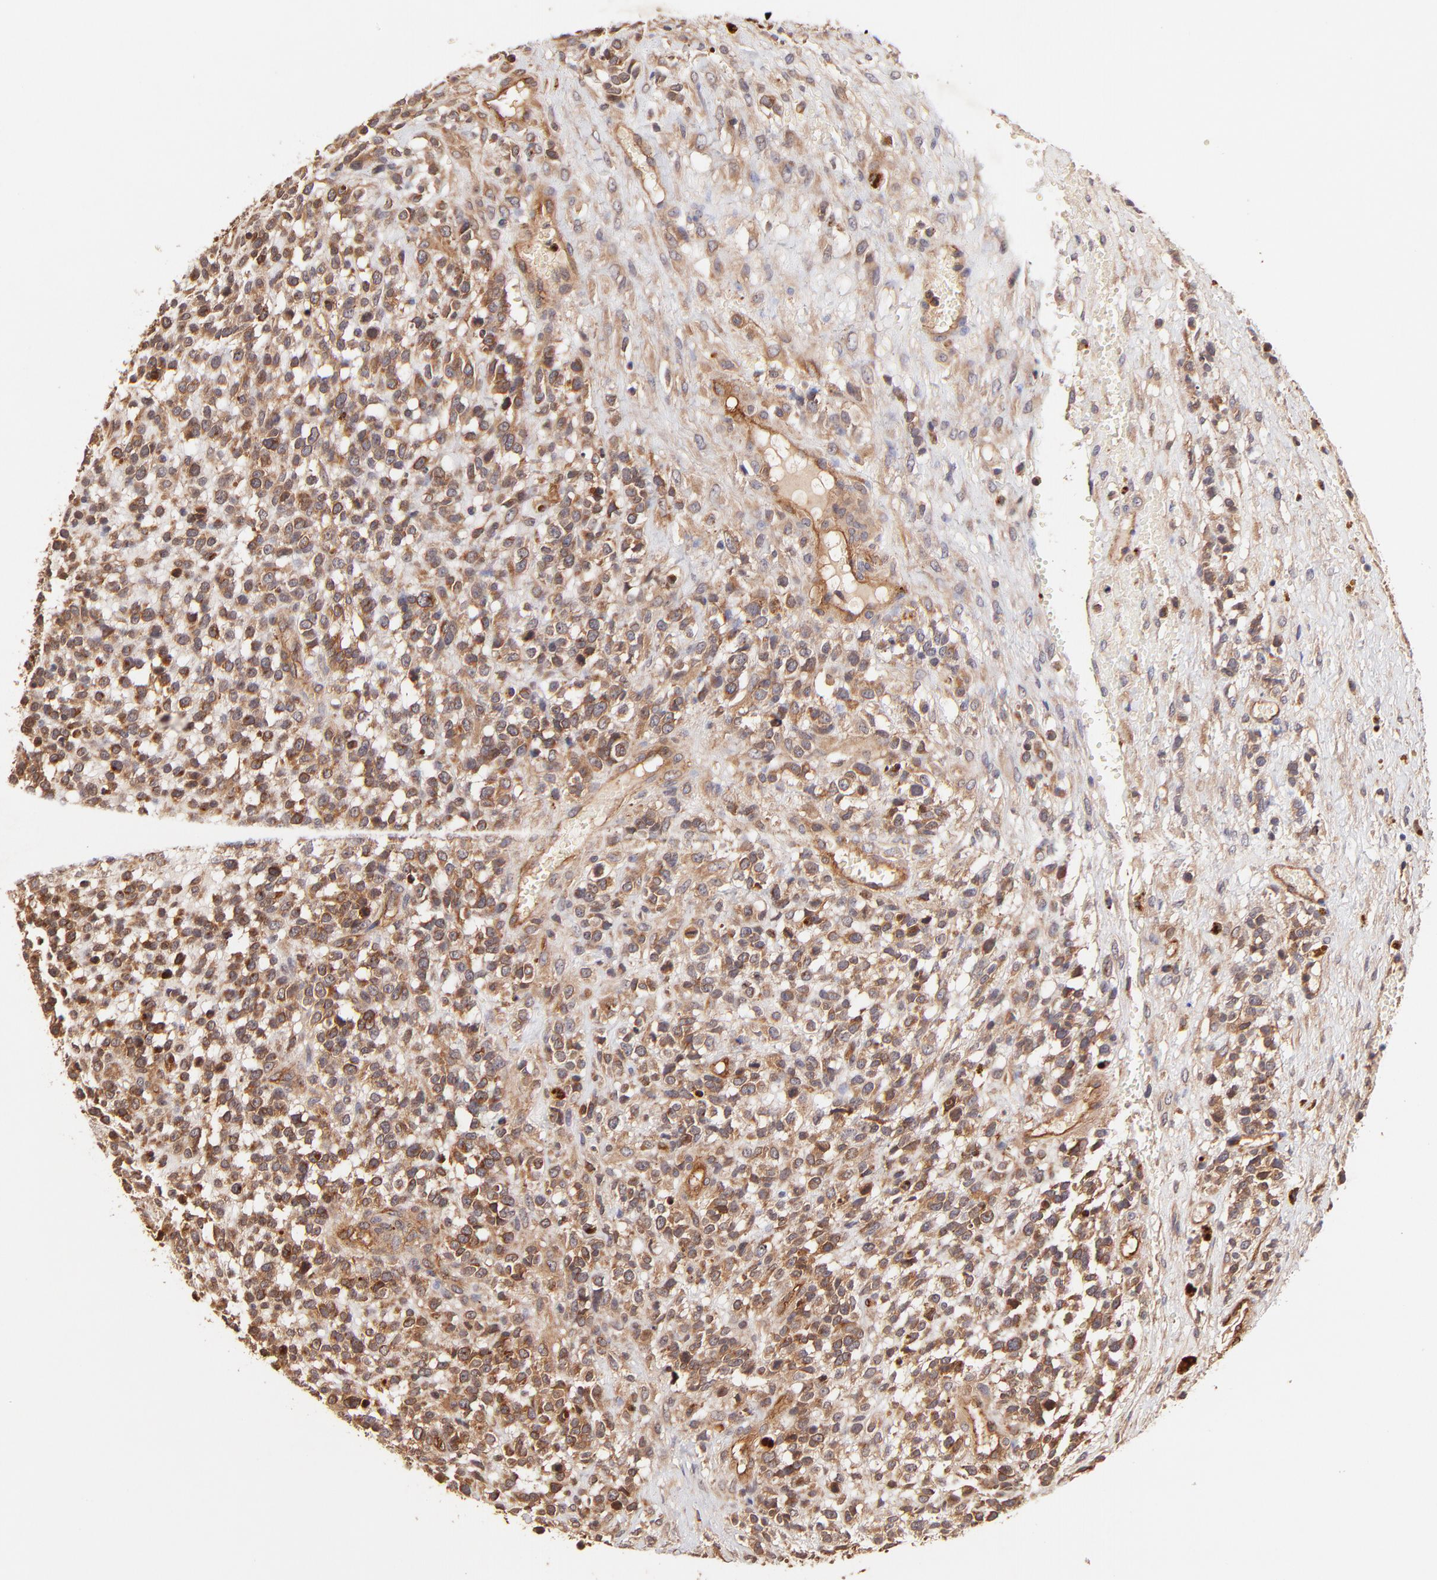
{"staining": {"intensity": "moderate", "quantity": "25%-75%", "location": "cytoplasmic/membranous"}, "tissue": "glioma", "cell_type": "Tumor cells", "image_type": "cancer", "snomed": [{"axis": "morphology", "description": "Glioma, malignant, High grade"}, {"axis": "topography", "description": "Brain"}], "caption": "Malignant high-grade glioma was stained to show a protein in brown. There is medium levels of moderate cytoplasmic/membranous expression in approximately 25%-75% of tumor cells.", "gene": "ITGB1", "patient": {"sex": "male", "age": 66}}